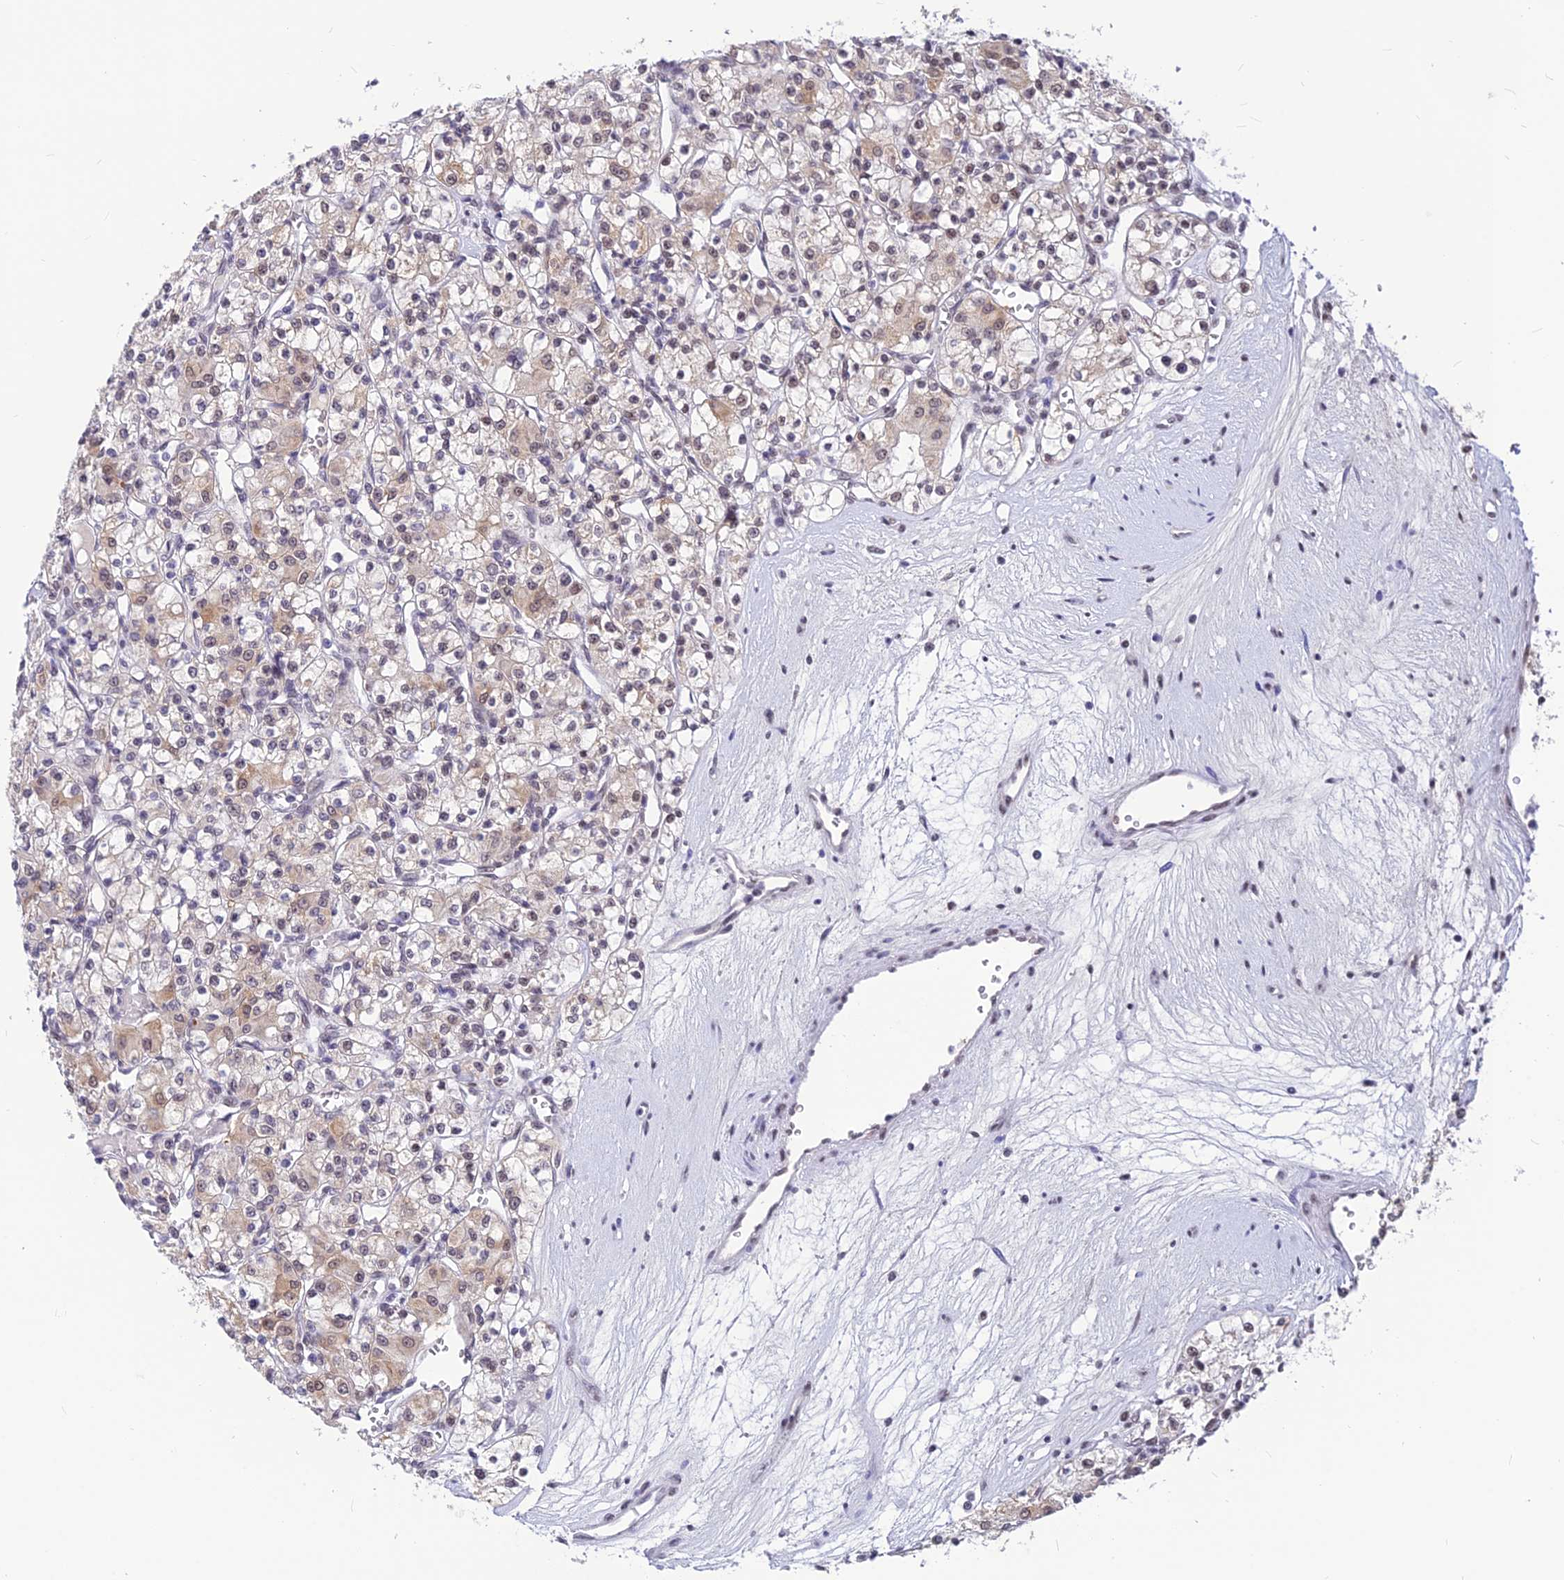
{"staining": {"intensity": "weak", "quantity": "25%-75%", "location": "cytoplasmic/membranous,nuclear"}, "tissue": "renal cancer", "cell_type": "Tumor cells", "image_type": "cancer", "snomed": [{"axis": "morphology", "description": "Adenocarcinoma, NOS"}, {"axis": "topography", "description": "Kidney"}], "caption": "Immunohistochemical staining of human renal adenocarcinoma displays low levels of weak cytoplasmic/membranous and nuclear protein expression in about 25%-75% of tumor cells.", "gene": "KCTD13", "patient": {"sex": "female", "age": 59}}